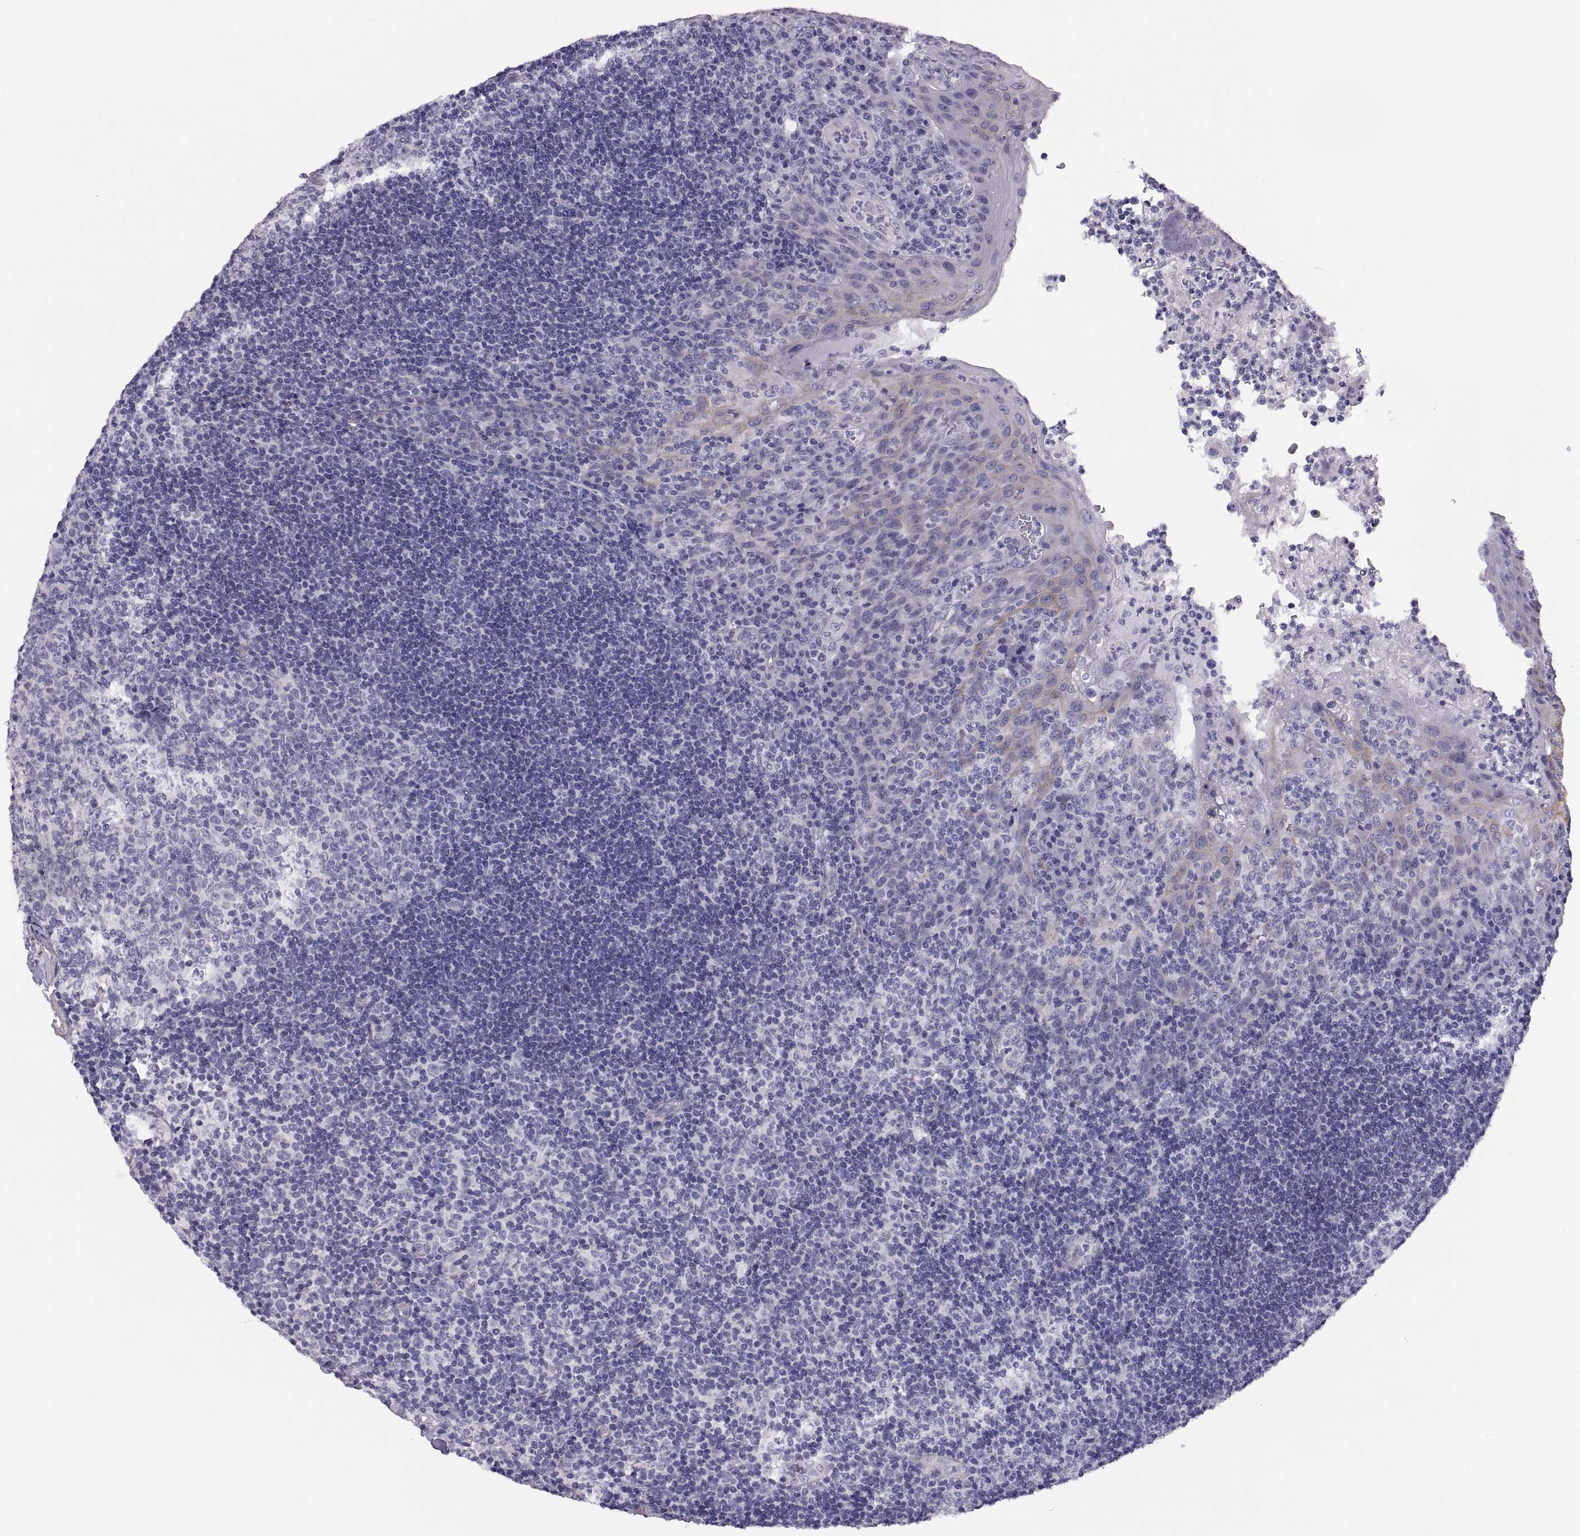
{"staining": {"intensity": "negative", "quantity": "none", "location": "none"}, "tissue": "tonsil", "cell_type": "Germinal center cells", "image_type": "normal", "snomed": [{"axis": "morphology", "description": "Normal tissue, NOS"}, {"axis": "topography", "description": "Tonsil"}], "caption": "An immunohistochemistry histopathology image of normal tonsil is shown. There is no staining in germinal center cells of tonsil. (DAB (3,3'-diaminobenzidine) IHC with hematoxylin counter stain).", "gene": "STRC", "patient": {"sex": "male", "age": 17}}